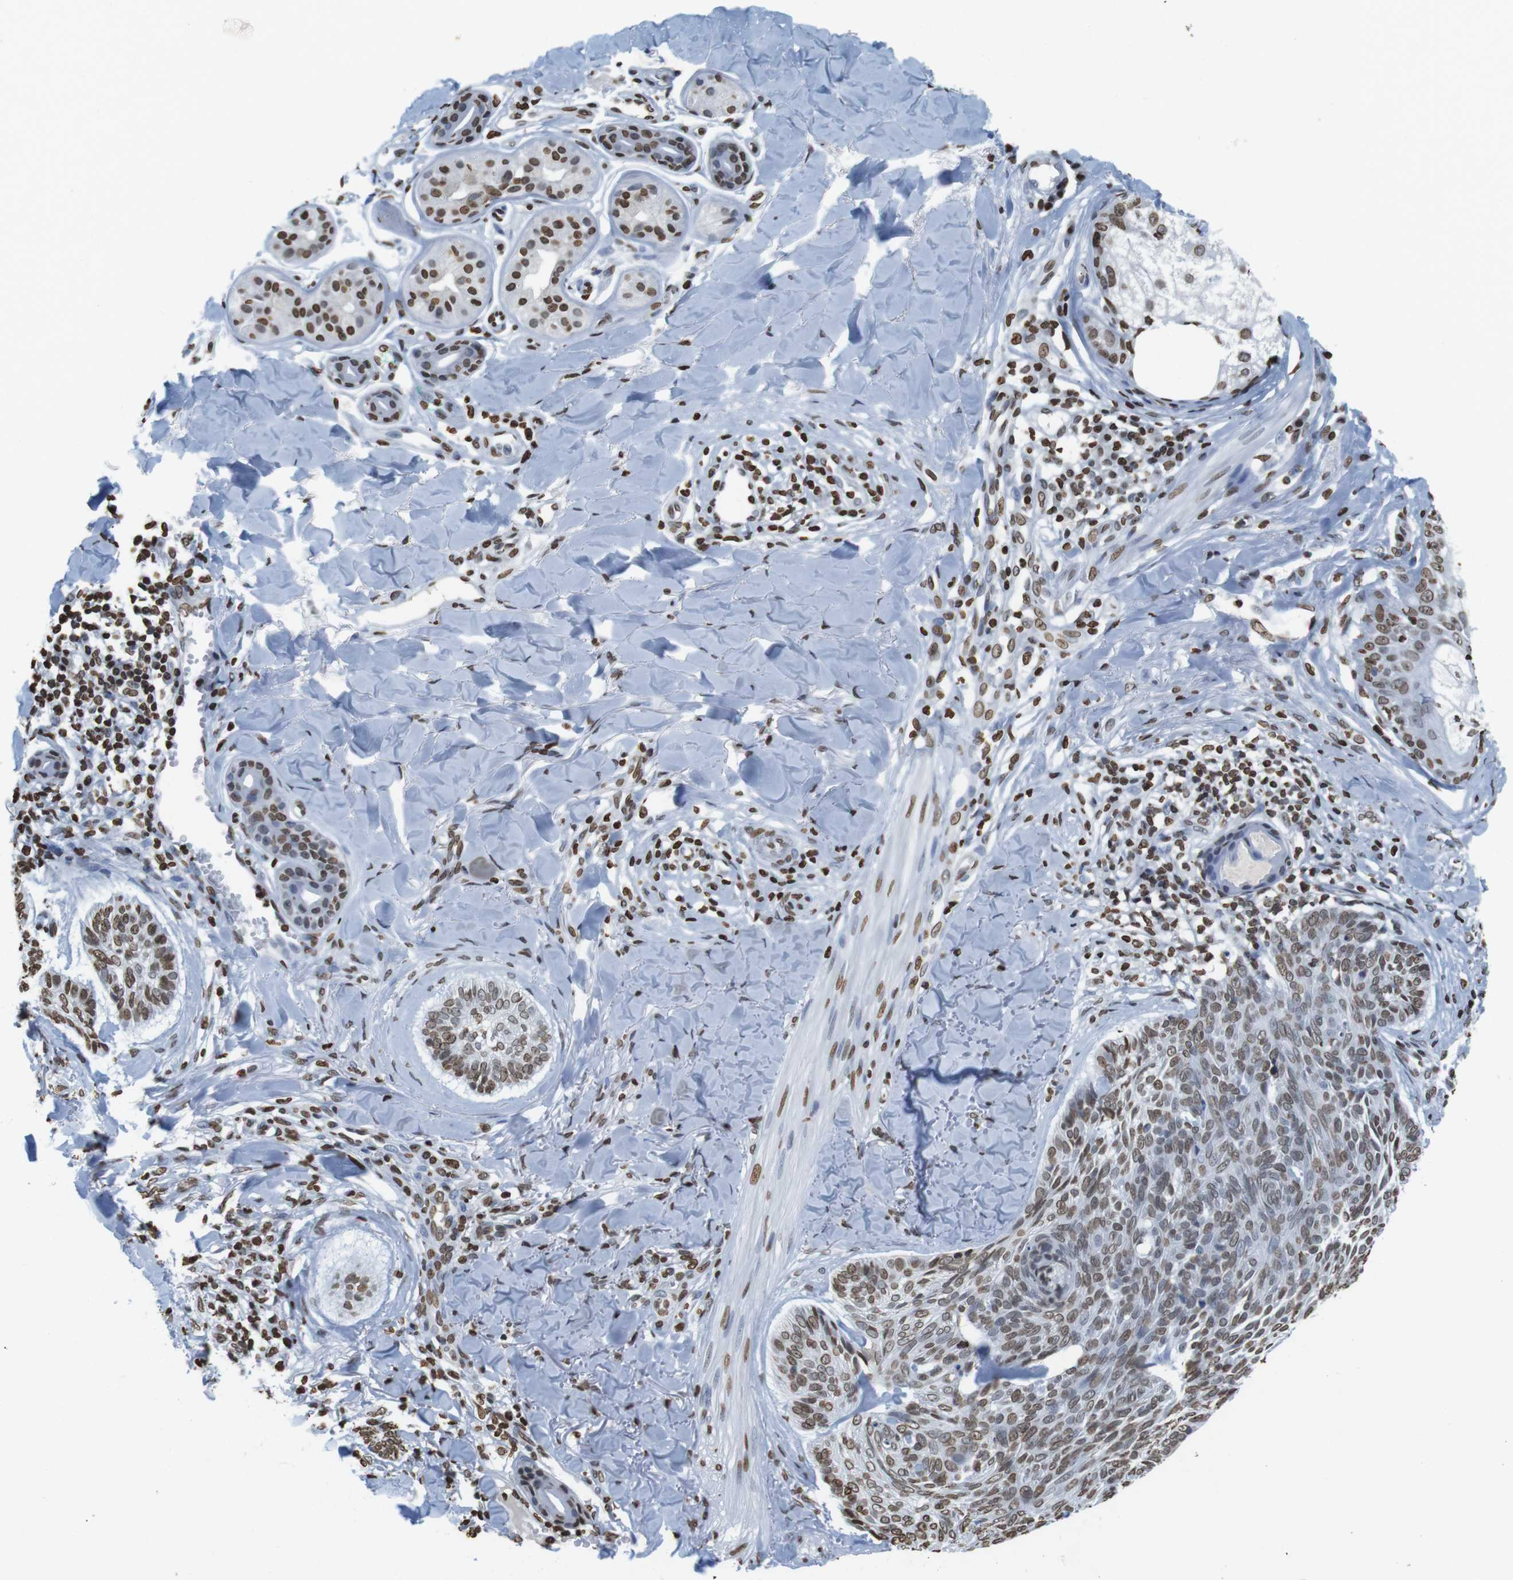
{"staining": {"intensity": "moderate", "quantity": ">75%", "location": "nuclear"}, "tissue": "skin cancer", "cell_type": "Tumor cells", "image_type": "cancer", "snomed": [{"axis": "morphology", "description": "Basal cell carcinoma"}, {"axis": "topography", "description": "Skin"}], "caption": "Moderate nuclear expression is present in about >75% of tumor cells in skin cancer (basal cell carcinoma). The protein is shown in brown color, while the nuclei are stained blue.", "gene": "BSX", "patient": {"sex": "male", "age": 43}}